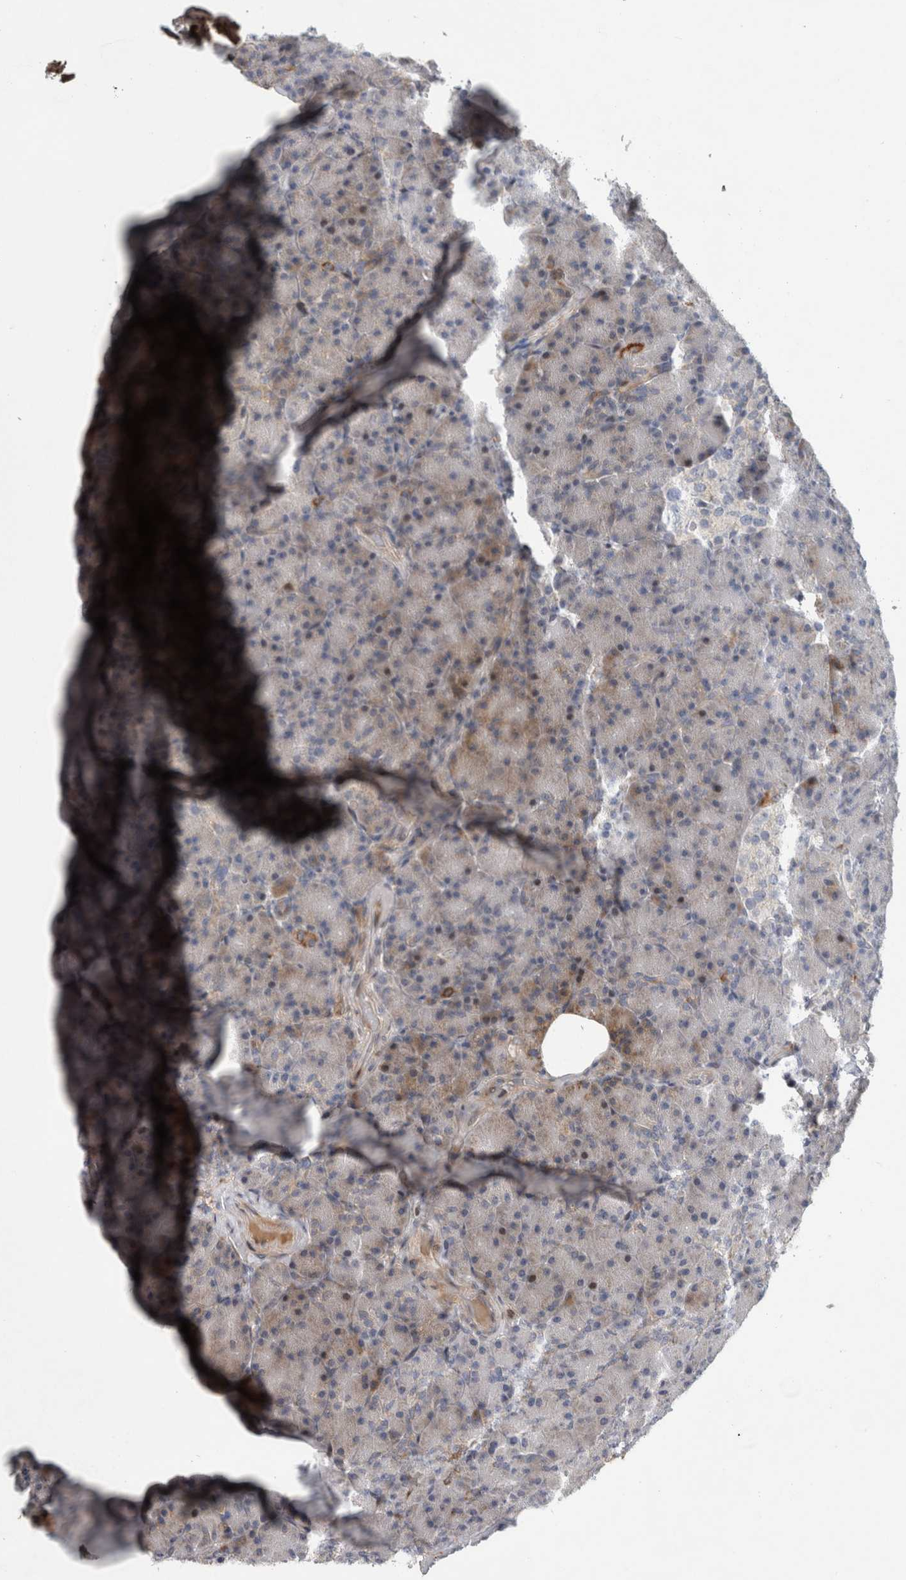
{"staining": {"intensity": "moderate", "quantity": "<25%", "location": "cytoplasmic/membranous"}, "tissue": "pancreas", "cell_type": "Exocrine glandular cells", "image_type": "normal", "snomed": [{"axis": "morphology", "description": "Normal tissue, NOS"}, {"axis": "topography", "description": "Pancreas"}], "caption": "Immunohistochemistry (DAB) staining of unremarkable human pancreas exhibits moderate cytoplasmic/membranous protein positivity in approximately <25% of exocrine glandular cells. Using DAB (3,3'-diaminobenzidine) (brown) and hematoxylin (blue) stains, captured at high magnification using brightfield microscopy.", "gene": "RBM48", "patient": {"sex": "female", "age": 43}}